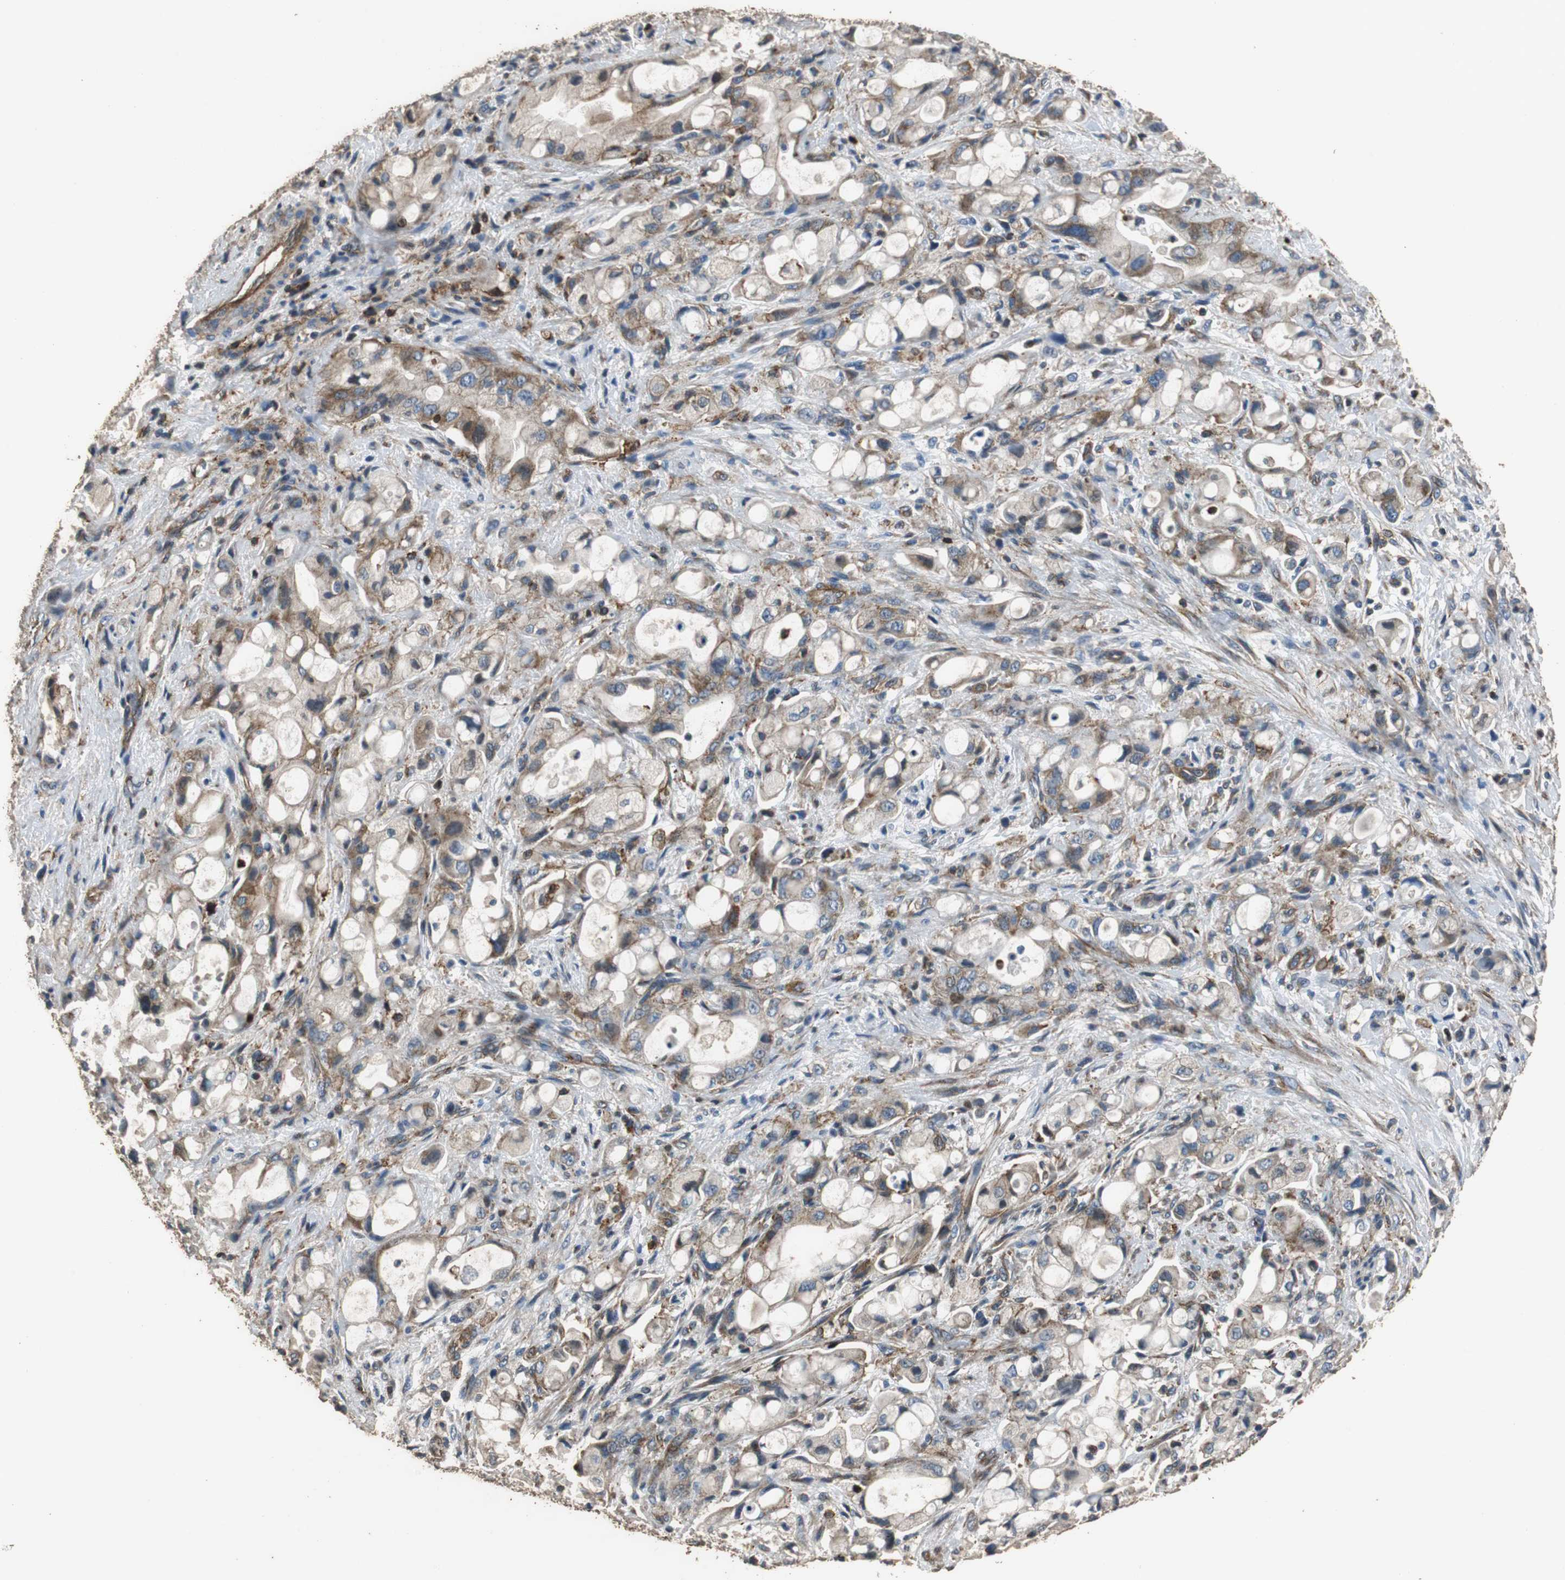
{"staining": {"intensity": "weak", "quantity": ">75%", "location": "cytoplasmic/membranous"}, "tissue": "pancreatic cancer", "cell_type": "Tumor cells", "image_type": "cancer", "snomed": [{"axis": "morphology", "description": "Adenocarcinoma, NOS"}, {"axis": "topography", "description": "Pancreas"}], "caption": "This is a micrograph of immunohistochemistry (IHC) staining of pancreatic cancer (adenocarcinoma), which shows weak staining in the cytoplasmic/membranous of tumor cells.", "gene": "PRKRA", "patient": {"sex": "male", "age": 79}}